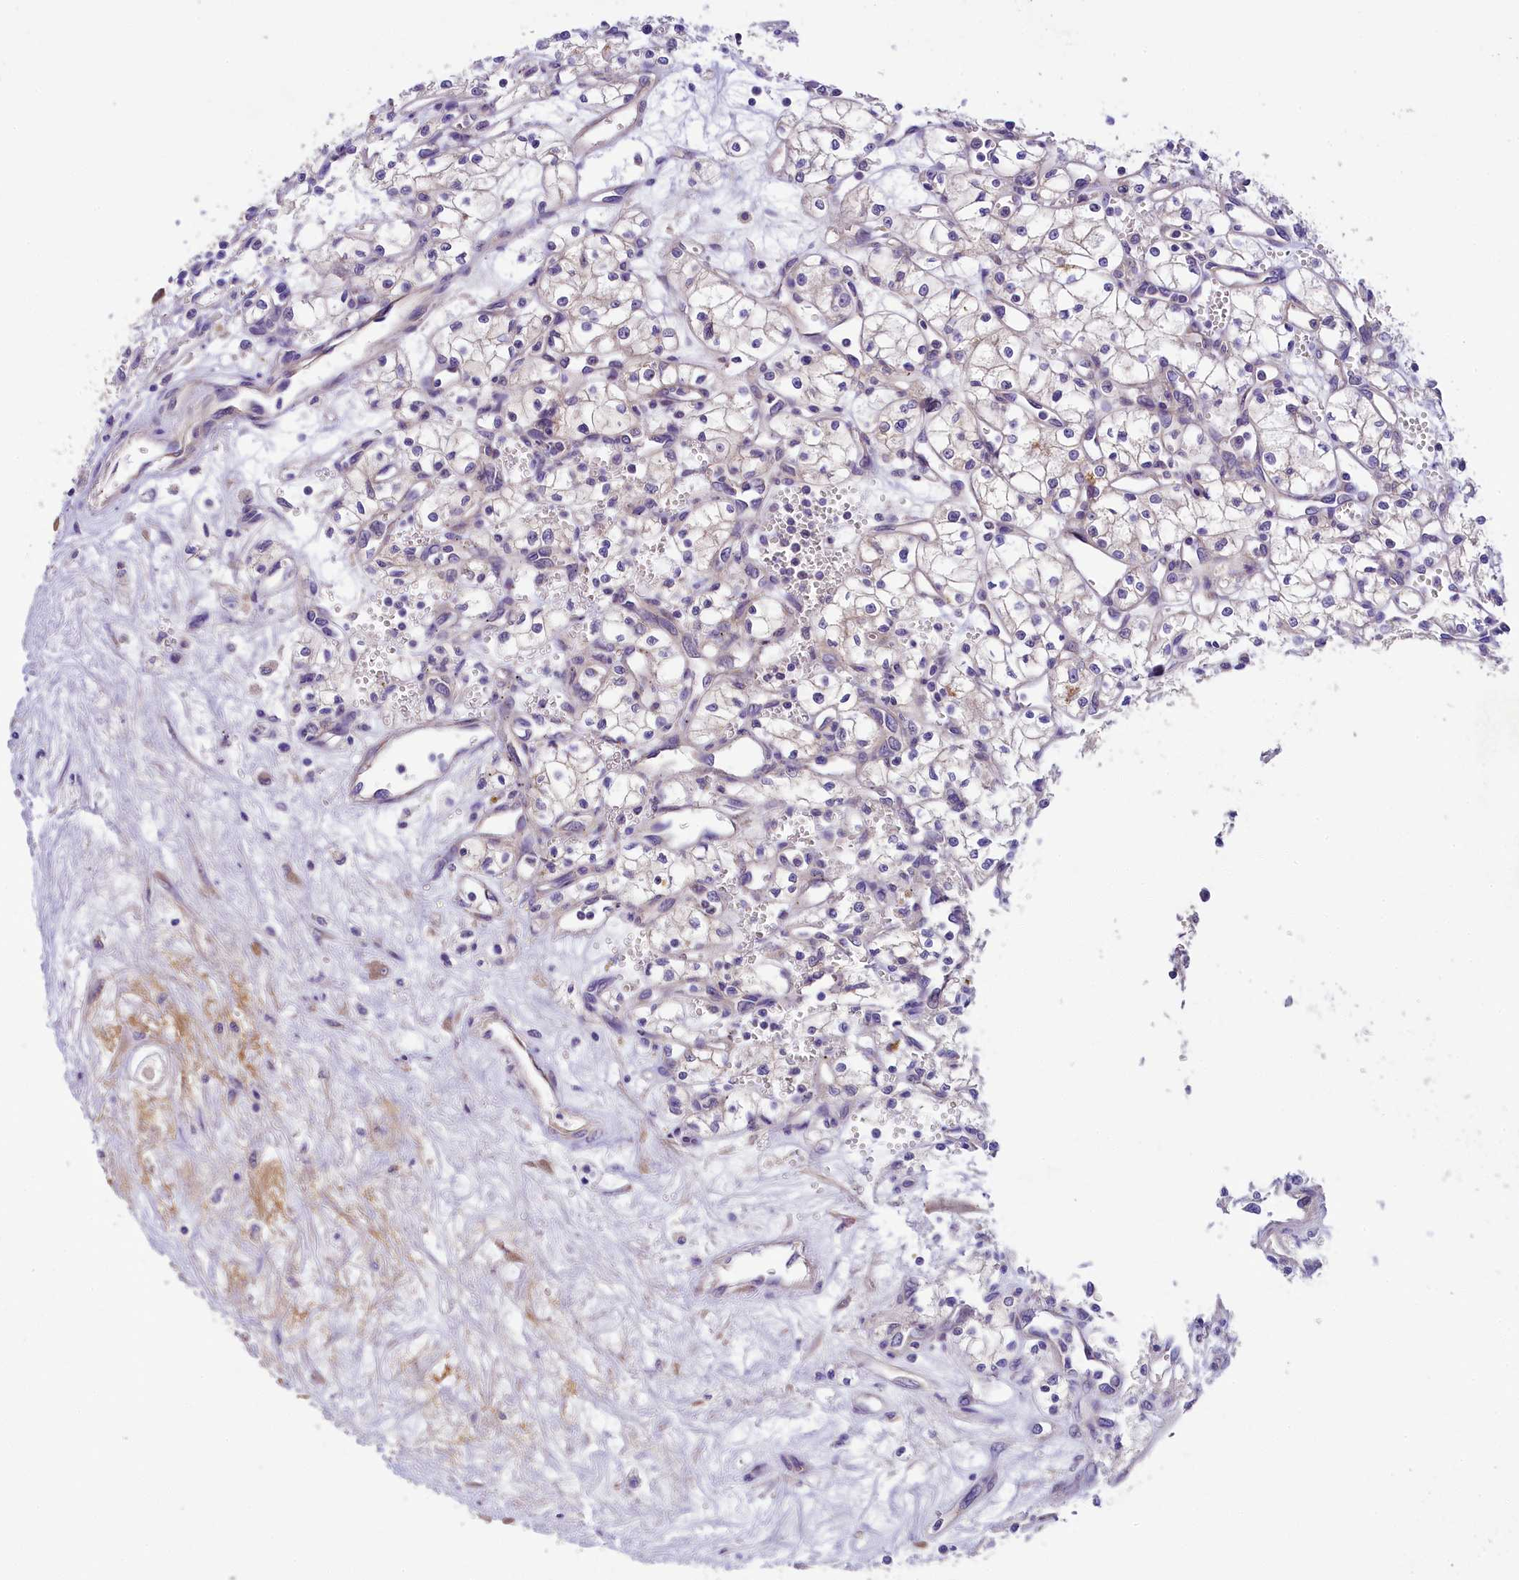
{"staining": {"intensity": "negative", "quantity": "none", "location": "none"}, "tissue": "renal cancer", "cell_type": "Tumor cells", "image_type": "cancer", "snomed": [{"axis": "morphology", "description": "Adenocarcinoma, NOS"}, {"axis": "topography", "description": "Kidney"}], "caption": "This micrograph is of renal adenocarcinoma stained with immunohistochemistry to label a protein in brown with the nuclei are counter-stained blue. There is no positivity in tumor cells. Nuclei are stained in blue.", "gene": "UBXN6", "patient": {"sex": "male", "age": 59}}